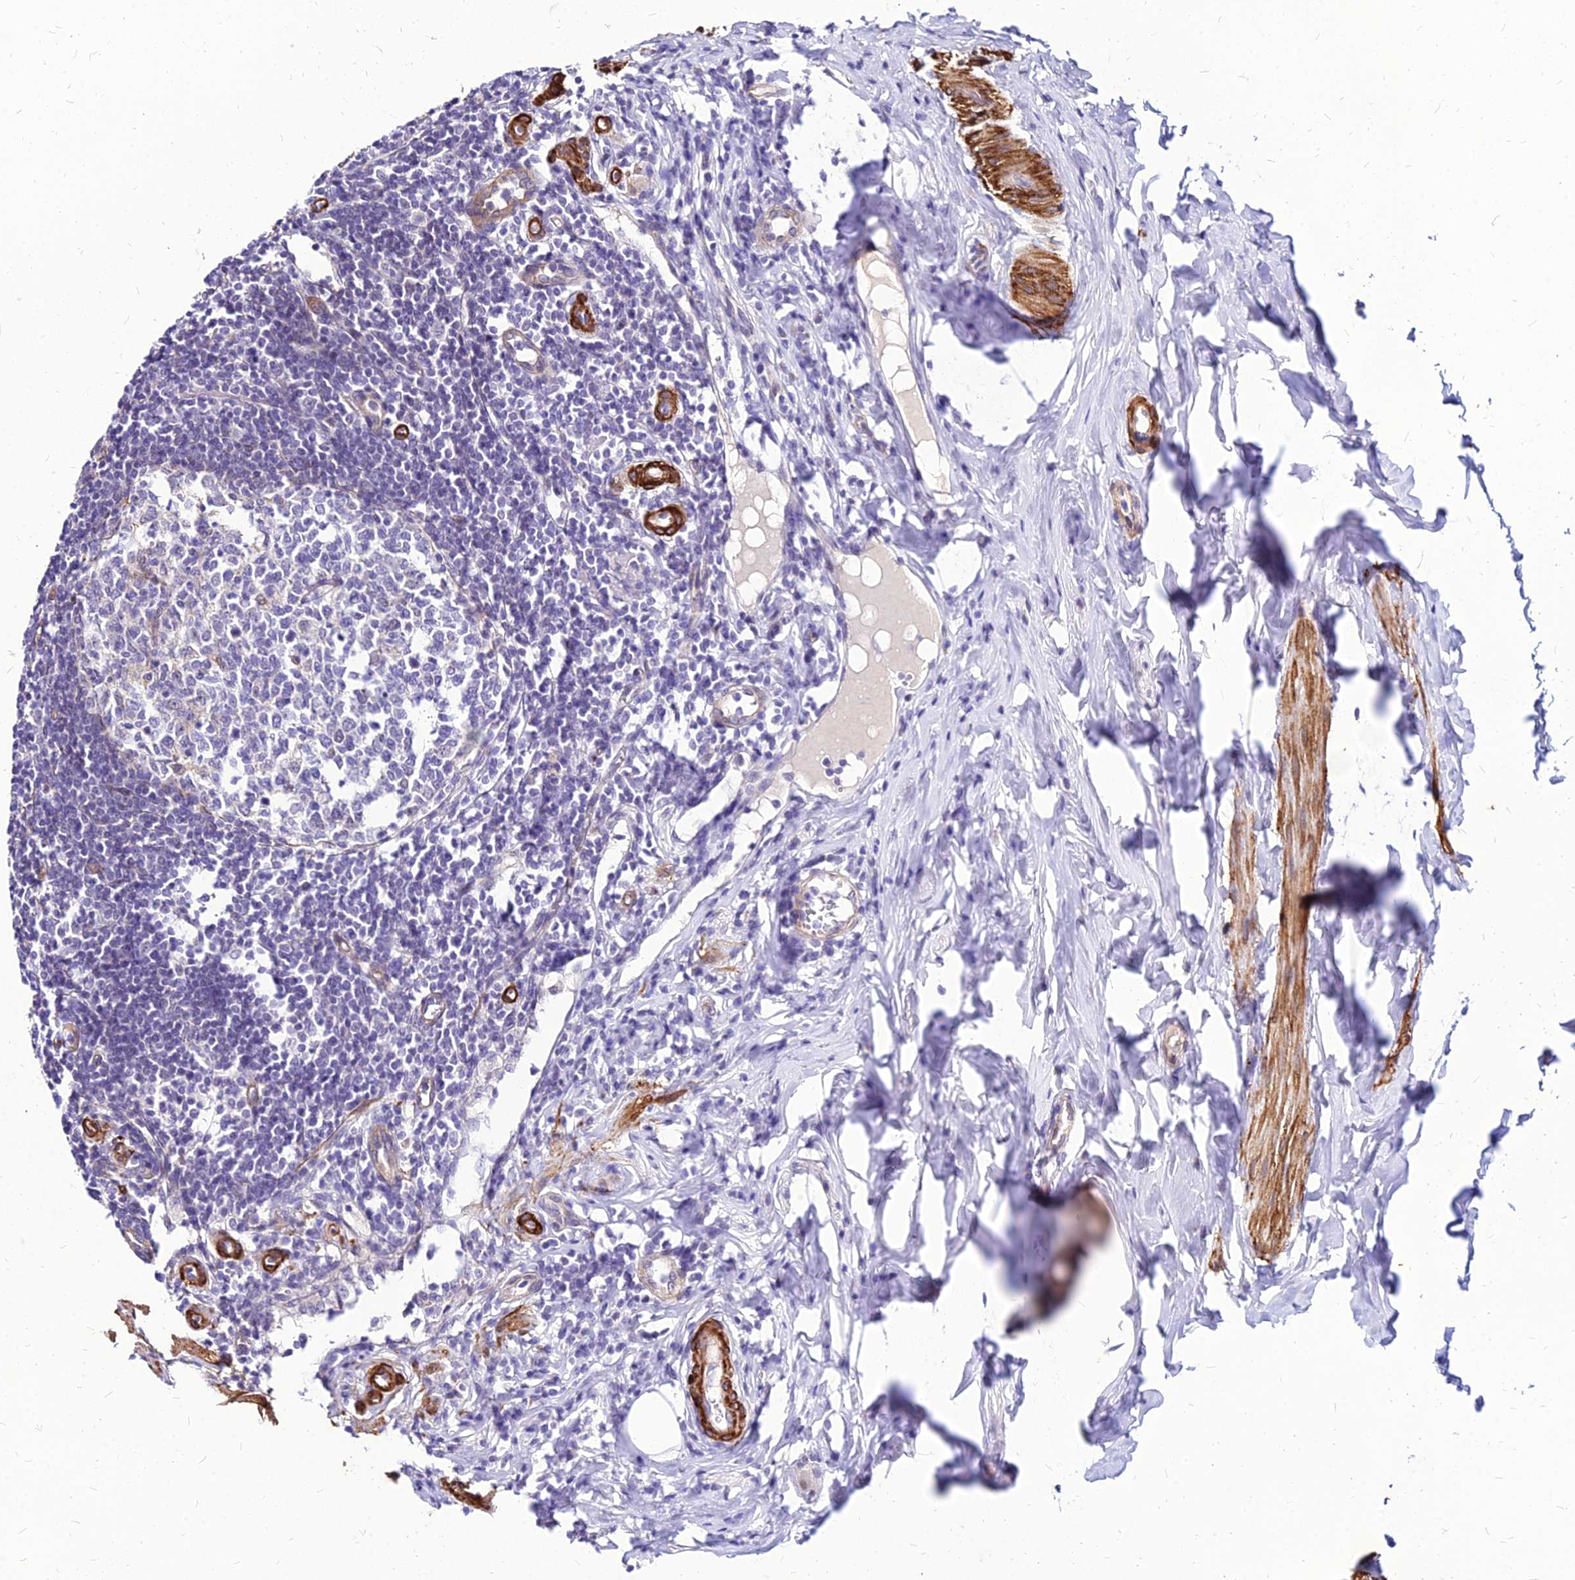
{"staining": {"intensity": "moderate", "quantity": "<25%", "location": "cytoplasmic/membranous"}, "tissue": "appendix", "cell_type": "Glandular cells", "image_type": "normal", "snomed": [{"axis": "morphology", "description": "Normal tissue, NOS"}, {"axis": "topography", "description": "Appendix"}], "caption": "IHC (DAB) staining of benign human appendix demonstrates moderate cytoplasmic/membranous protein expression in about <25% of glandular cells.", "gene": "YEATS2", "patient": {"sex": "female", "age": 33}}